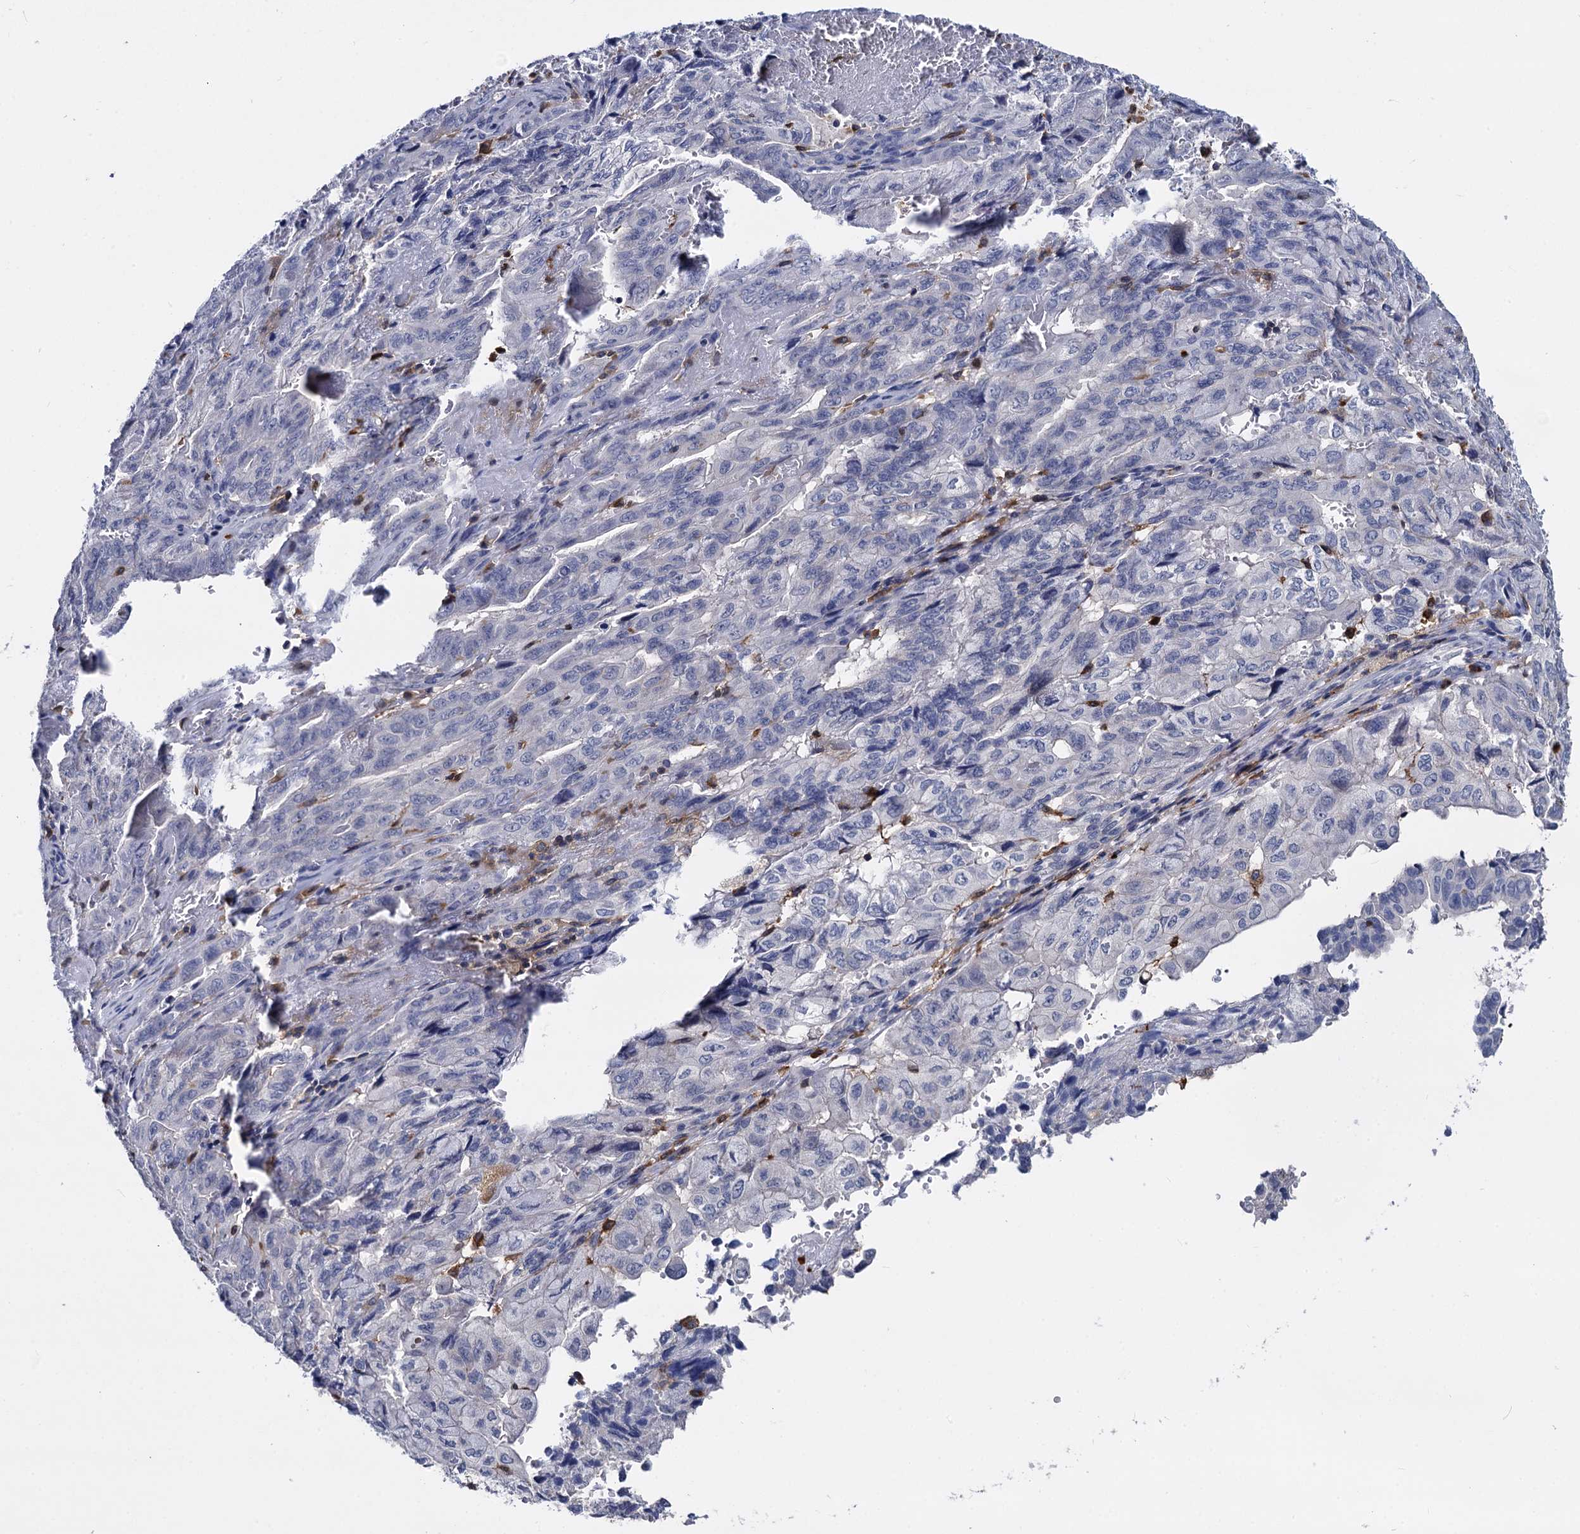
{"staining": {"intensity": "negative", "quantity": "none", "location": "none"}, "tissue": "pancreatic cancer", "cell_type": "Tumor cells", "image_type": "cancer", "snomed": [{"axis": "morphology", "description": "Adenocarcinoma, NOS"}, {"axis": "topography", "description": "Pancreas"}], "caption": "Immunohistochemistry photomicrograph of neoplastic tissue: human pancreatic adenocarcinoma stained with DAB (3,3'-diaminobenzidine) displays no significant protein positivity in tumor cells. Nuclei are stained in blue.", "gene": "RHOG", "patient": {"sex": "male", "age": 51}}